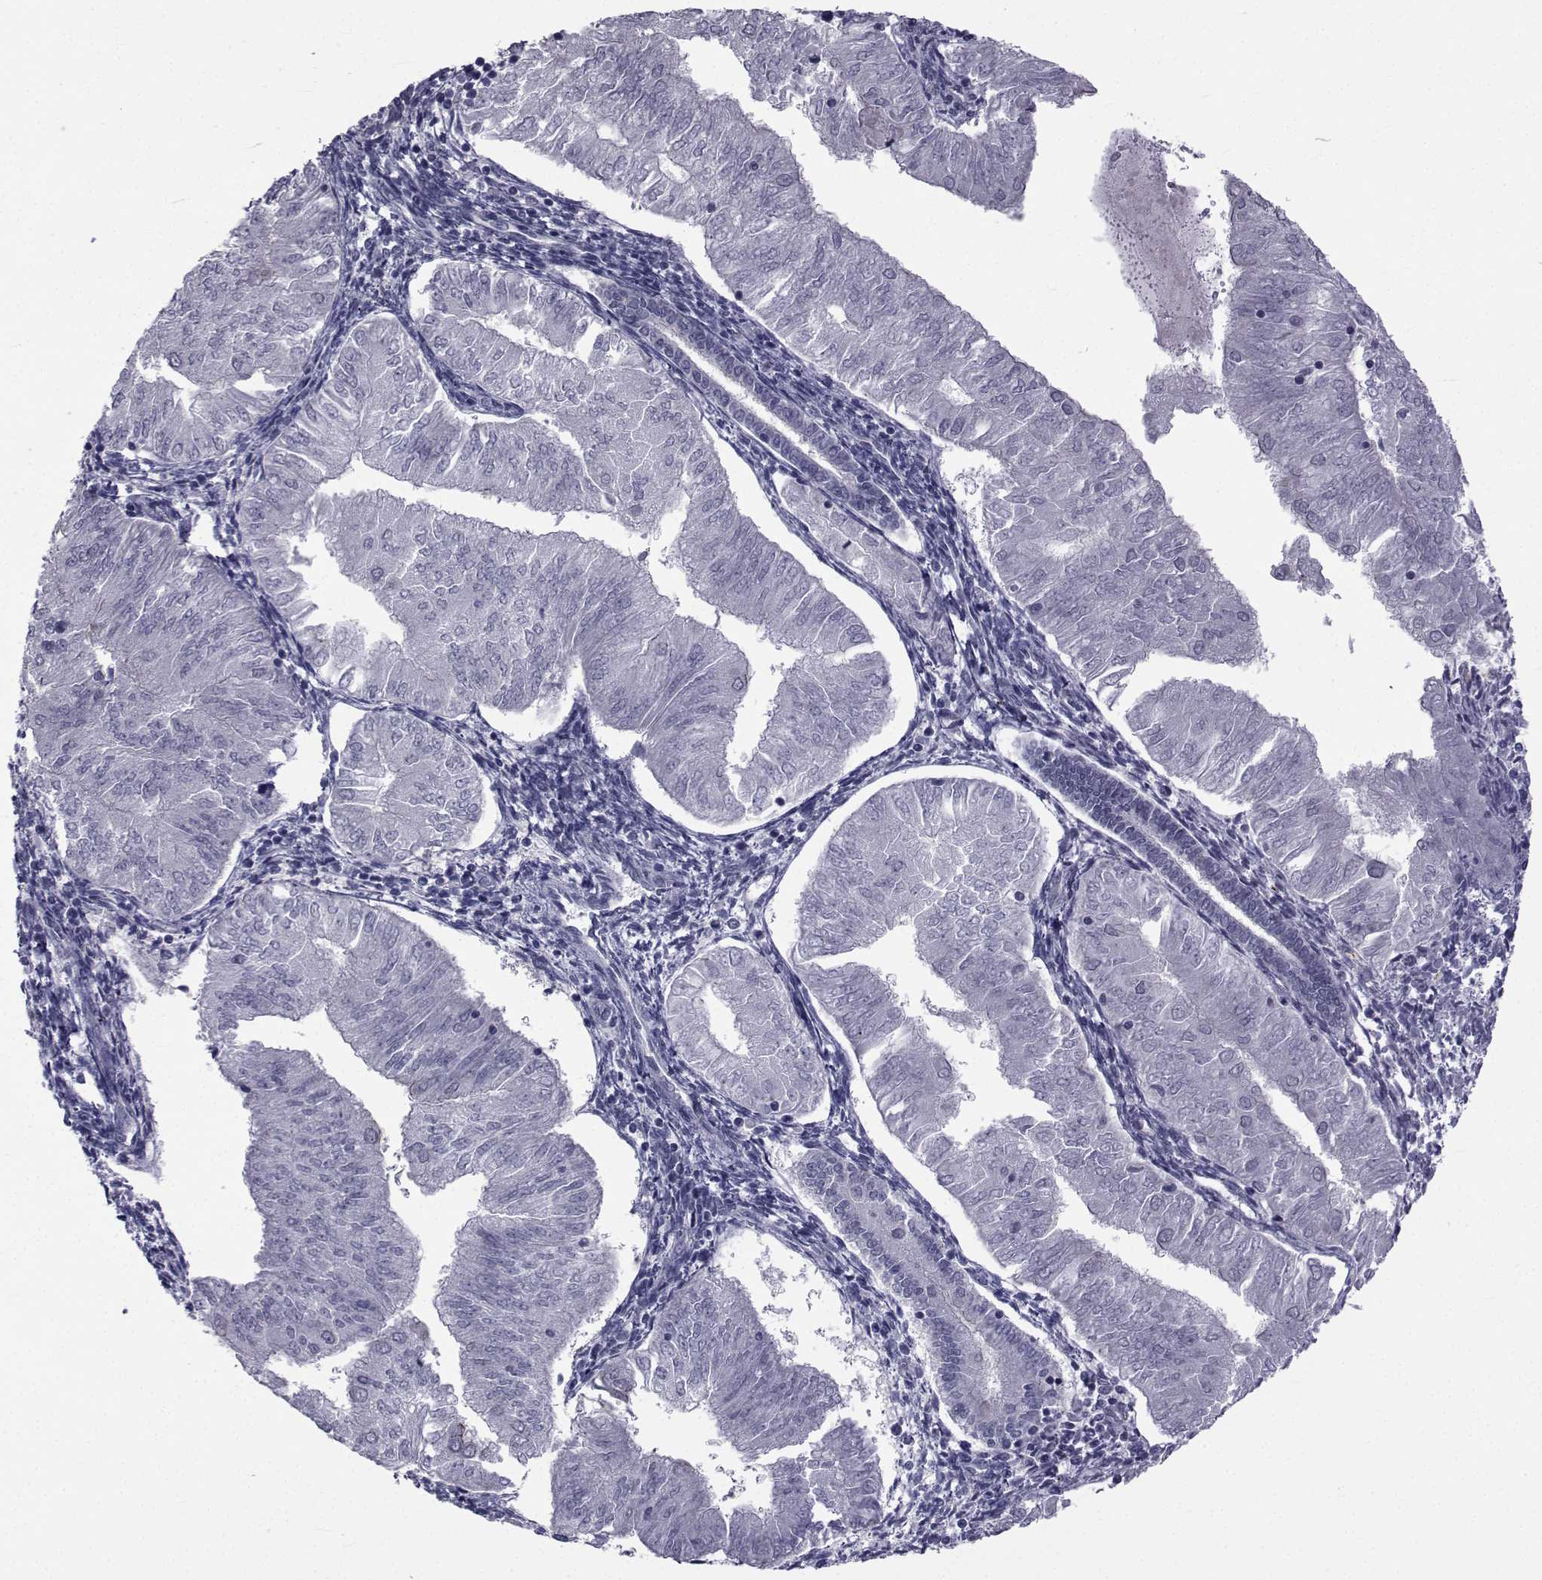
{"staining": {"intensity": "negative", "quantity": "none", "location": "none"}, "tissue": "endometrial cancer", "cell_type": "Tumor cells", "image_type": "cancer", "snomed": [{"axis": "morphology", "description": "Adenocarcinoma, NOS"}, {"axis": "topography", "description": "Endometrium"}], "caption": "Photomicrograph shows no protein positivity in tumor cells of endometrial cancer tissue.", "gene": "SLC30A10", "patient": {"sex": "female", "age": 53}}